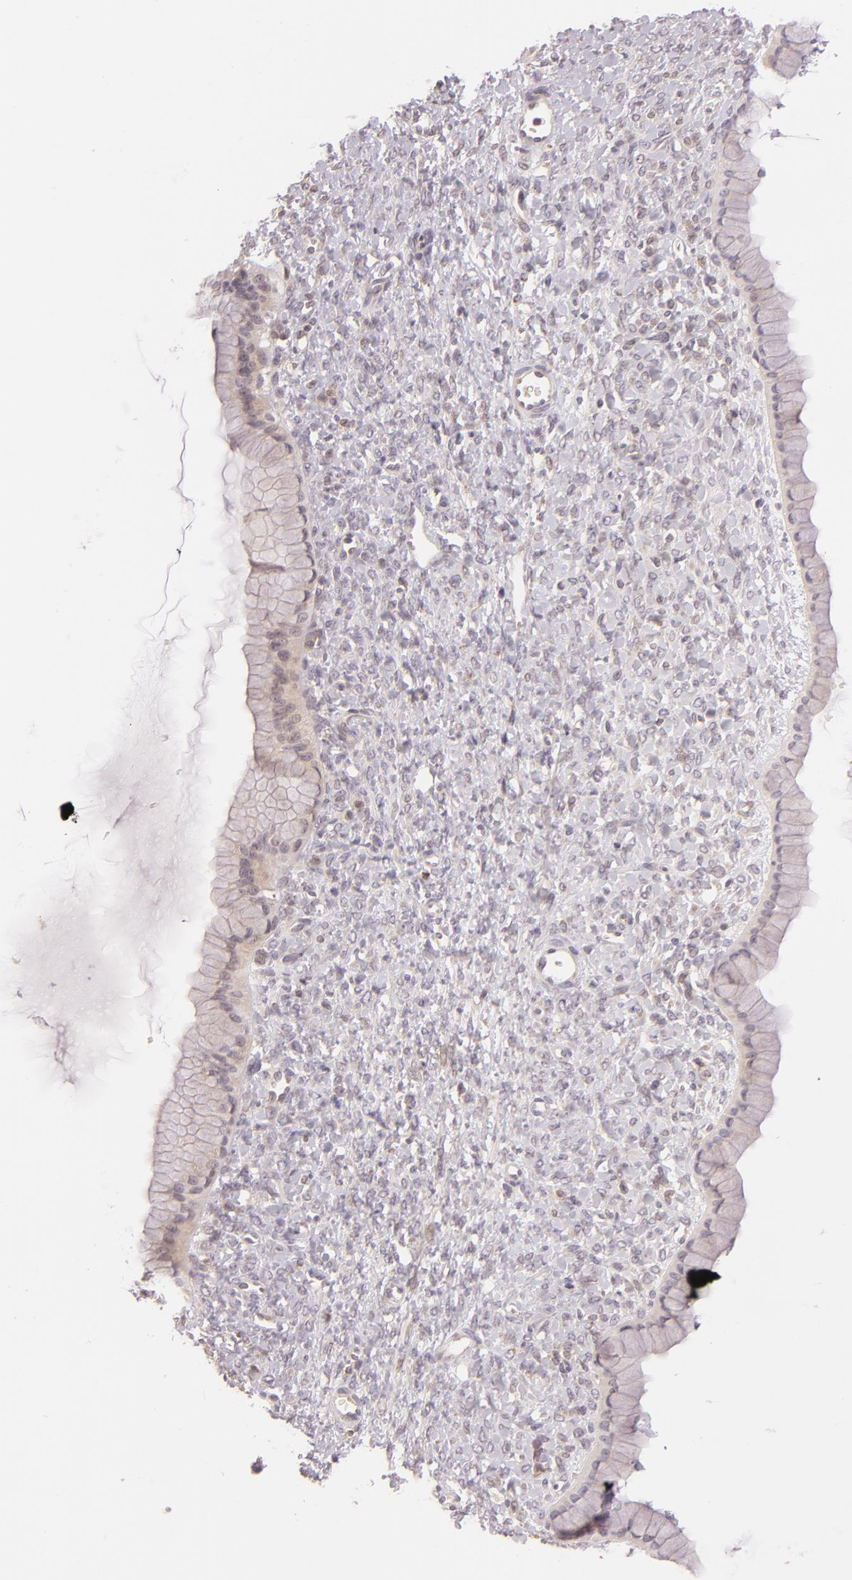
{"staining": {"intensity": "weak", "quantity": ">75%", "location": "cytoplasmic/membranous"}, "tissue": "ovarian cancer", "cell_type": "Tumor cells", "image_type": "cancer", "snomed": [{"axis": "morphology", "description": "Cystadenocarcinoma, mucinous, NOS"}, {"axis": "topography", "description": "Ovary"}], "caption": "IHC (DAB) staining of mucinous cystadenocarcinoma (ovarian) exhibits weak cytoplasmic/membranous protein expression in about >75% of tumor cells.", "gene": "LGMN", "patient": {"sex": "female", "age": 25}}